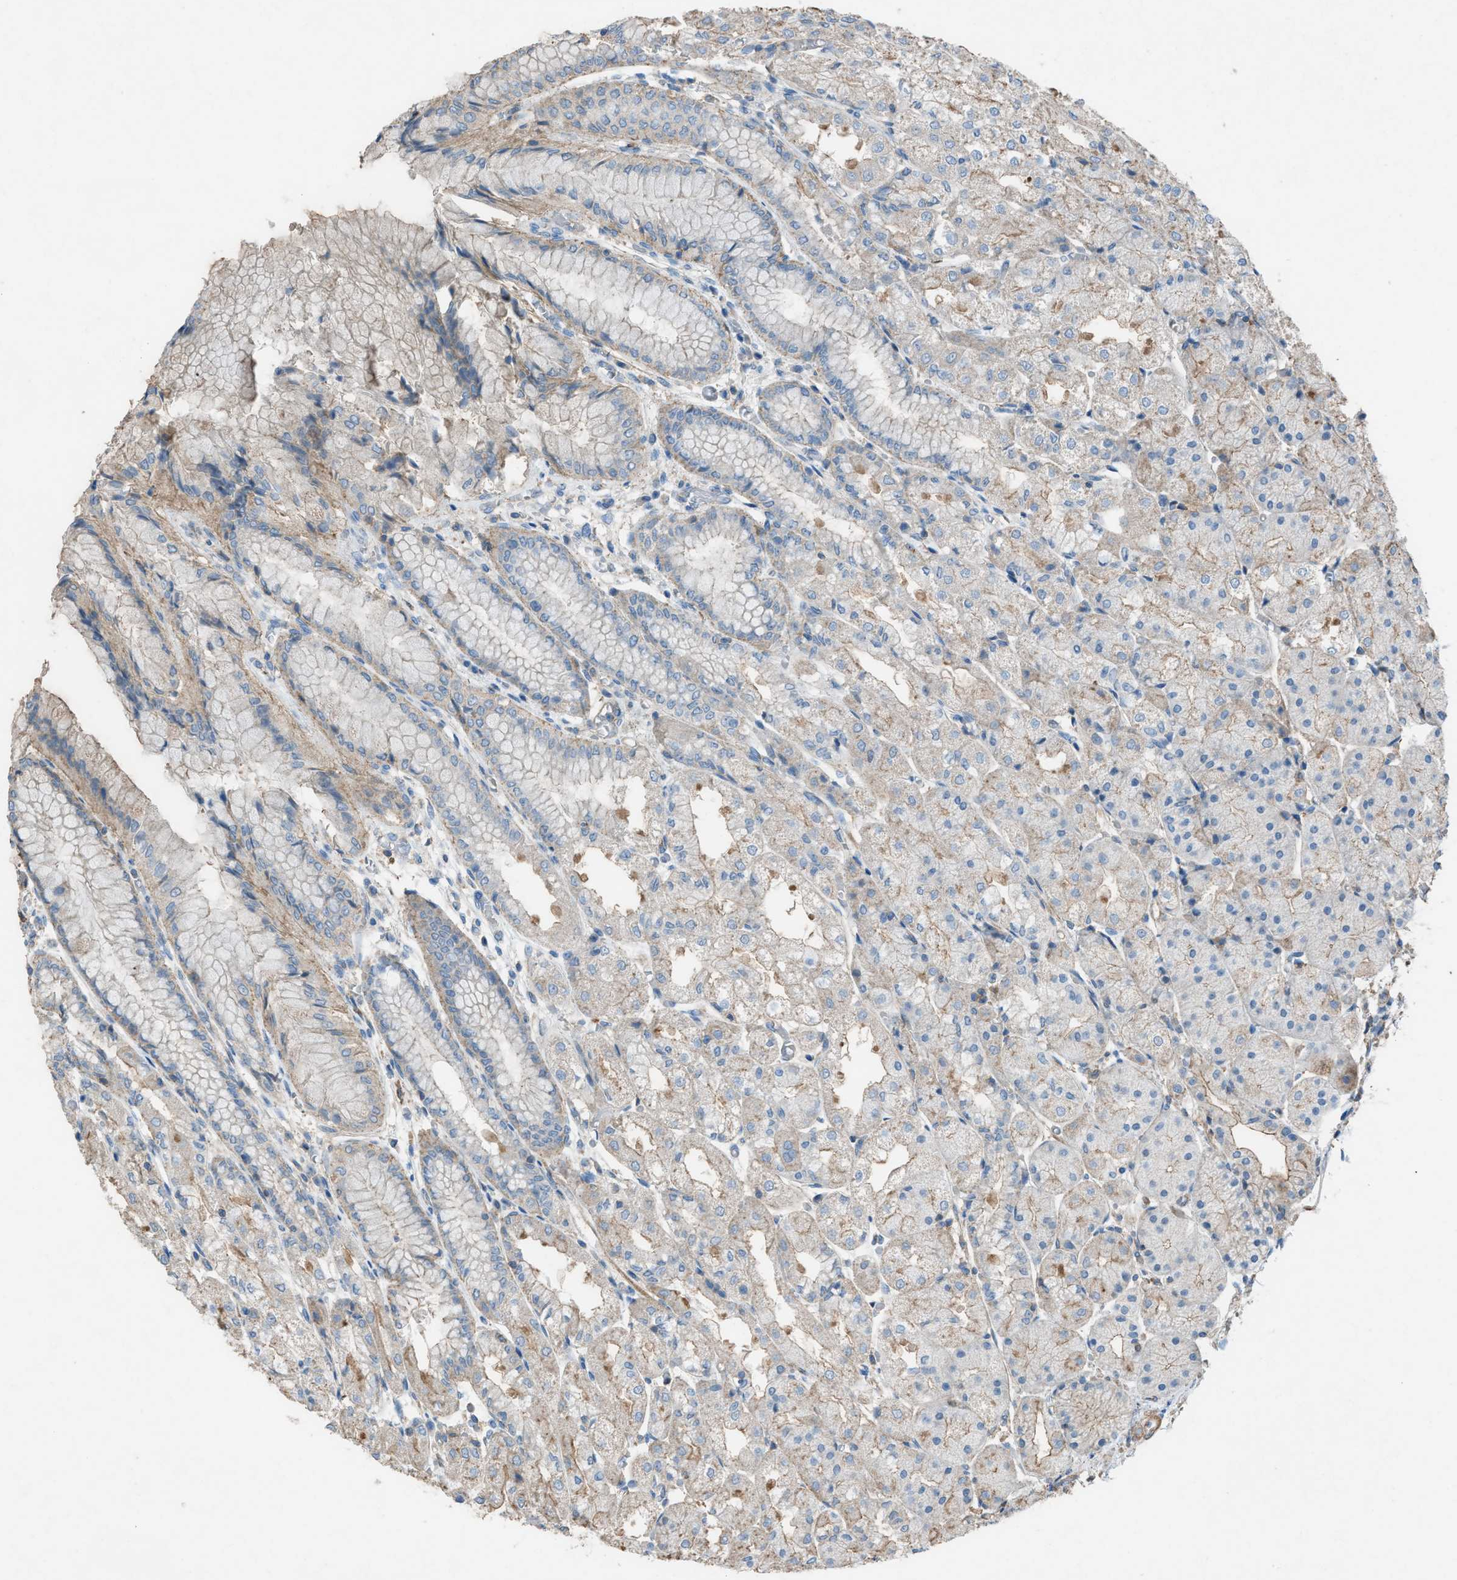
{"staining": {"intensity": "weak", "quantity": "25%-75%", "location": "cytoplasmic/membranous"}, "tissue": "stomach", "cell_type": "Glandular cells", "image_type": "normal", "snomed": [{"axis": "morphology", "description": "Normal tissue, NOS"}, {"axis": "topography", "description": "Stomach, upper"}], "caption": "An image of human stomach stained for a protein reveals weak cytoplasmic/membranous brown staining in glandular cells. Ihc stains the protein in brown and the nuclei are stained blue.", "gene": "NCK2", "patient": {"sex": "male", "age": 72}}